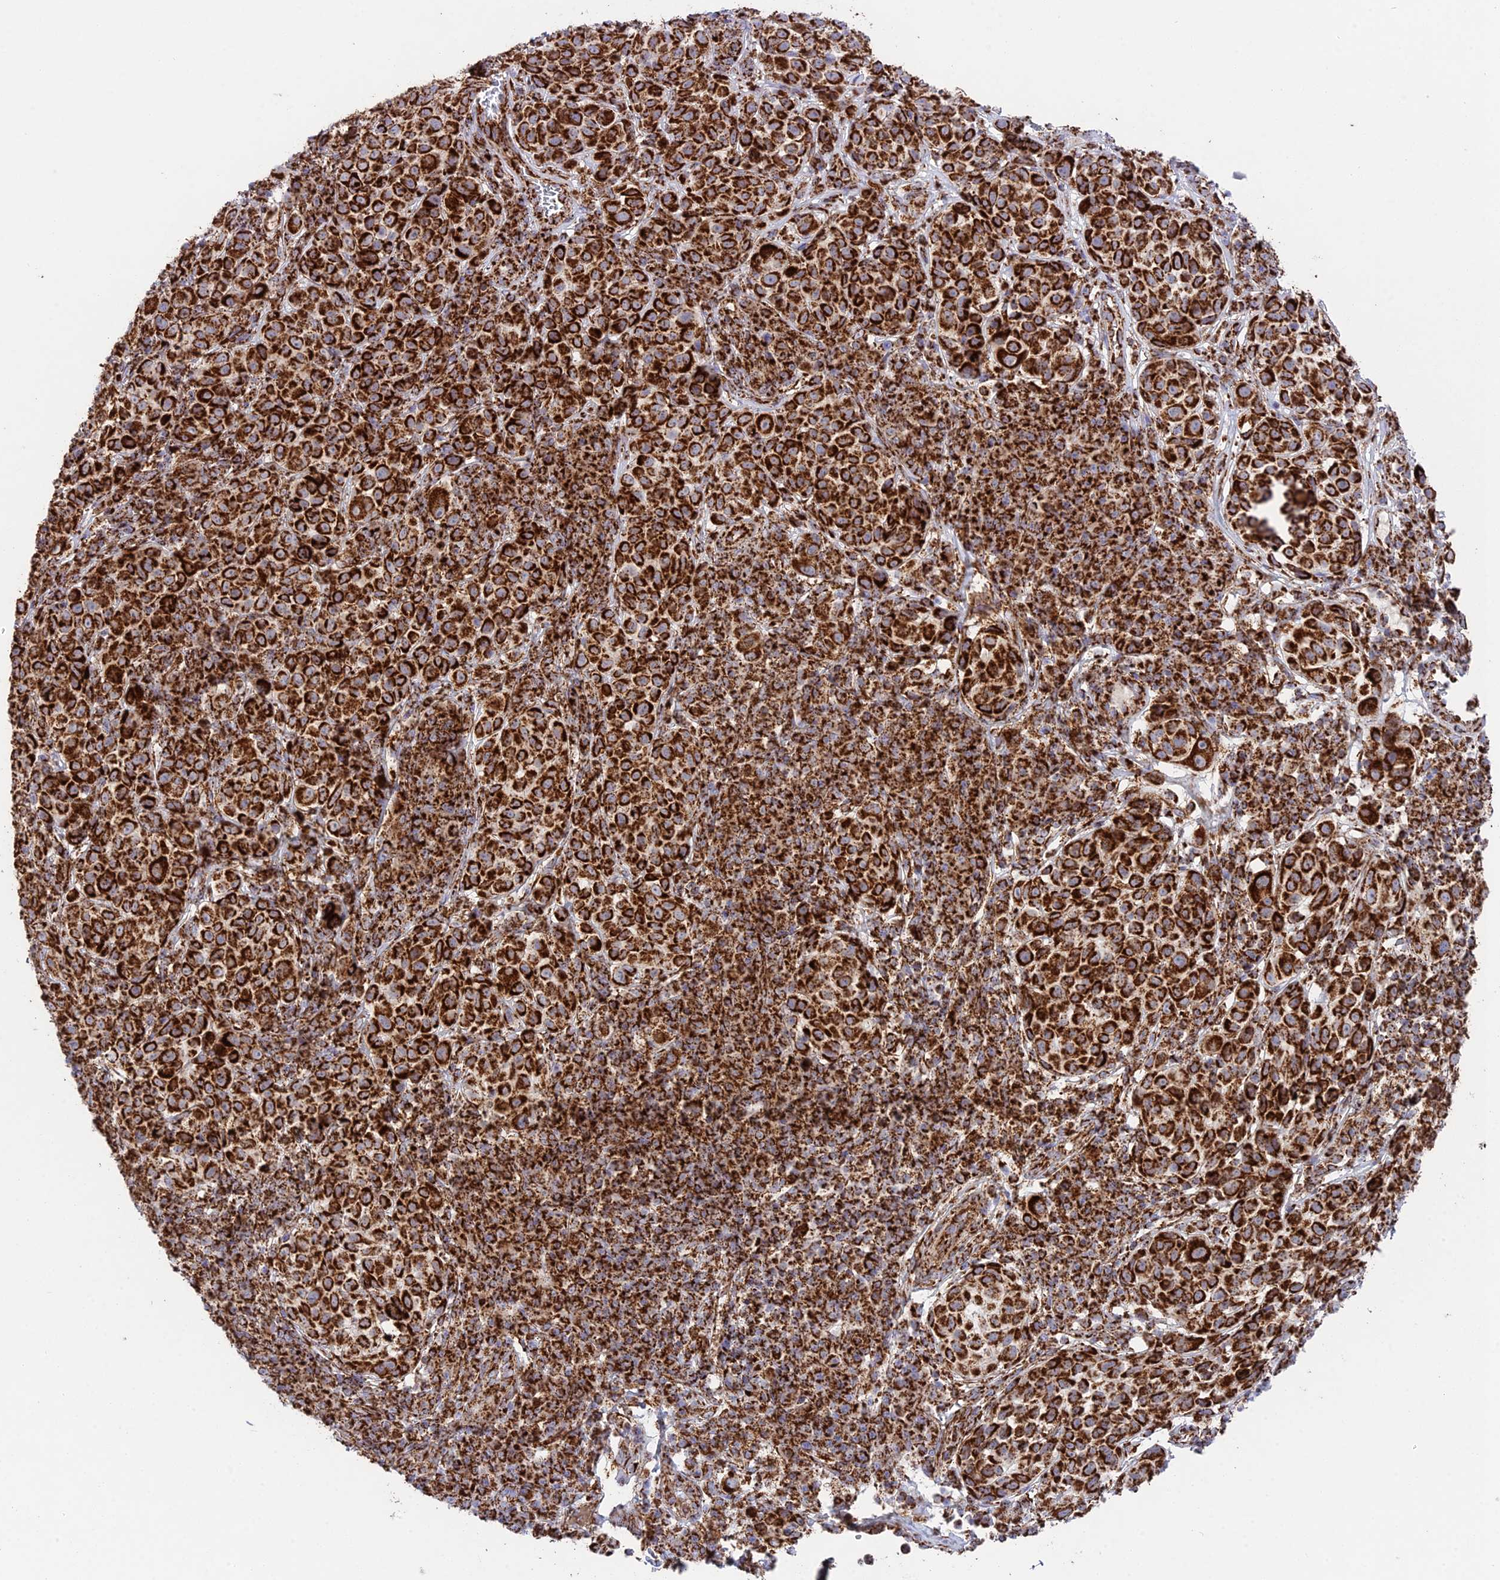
{"staining": {"intensity": "strong", "quantity": ">75%", "location": "cytoplasmic/membranous"}, "tissue": "melanoma", "cell_type": "Tumor cells", "image_type": "cancer", "snomed": [{"axis": "morphology", "description": "Malignant melanoma, NOS"}, {"axis": "topography", "description": "Skin"}], "caption": "IHC of human malignant melanoma demonstrates high levels of strong cytoplasmic/membranous expression in approximately >75% of tumor cells. The staining was performed using DAB to visualize the protein expression in brown, while the nuclei were stained in blue with hematoxylin (Magnification: 20x).", "gene": "CHCHD3", "patient": {"sex": "male", "age": 38}}